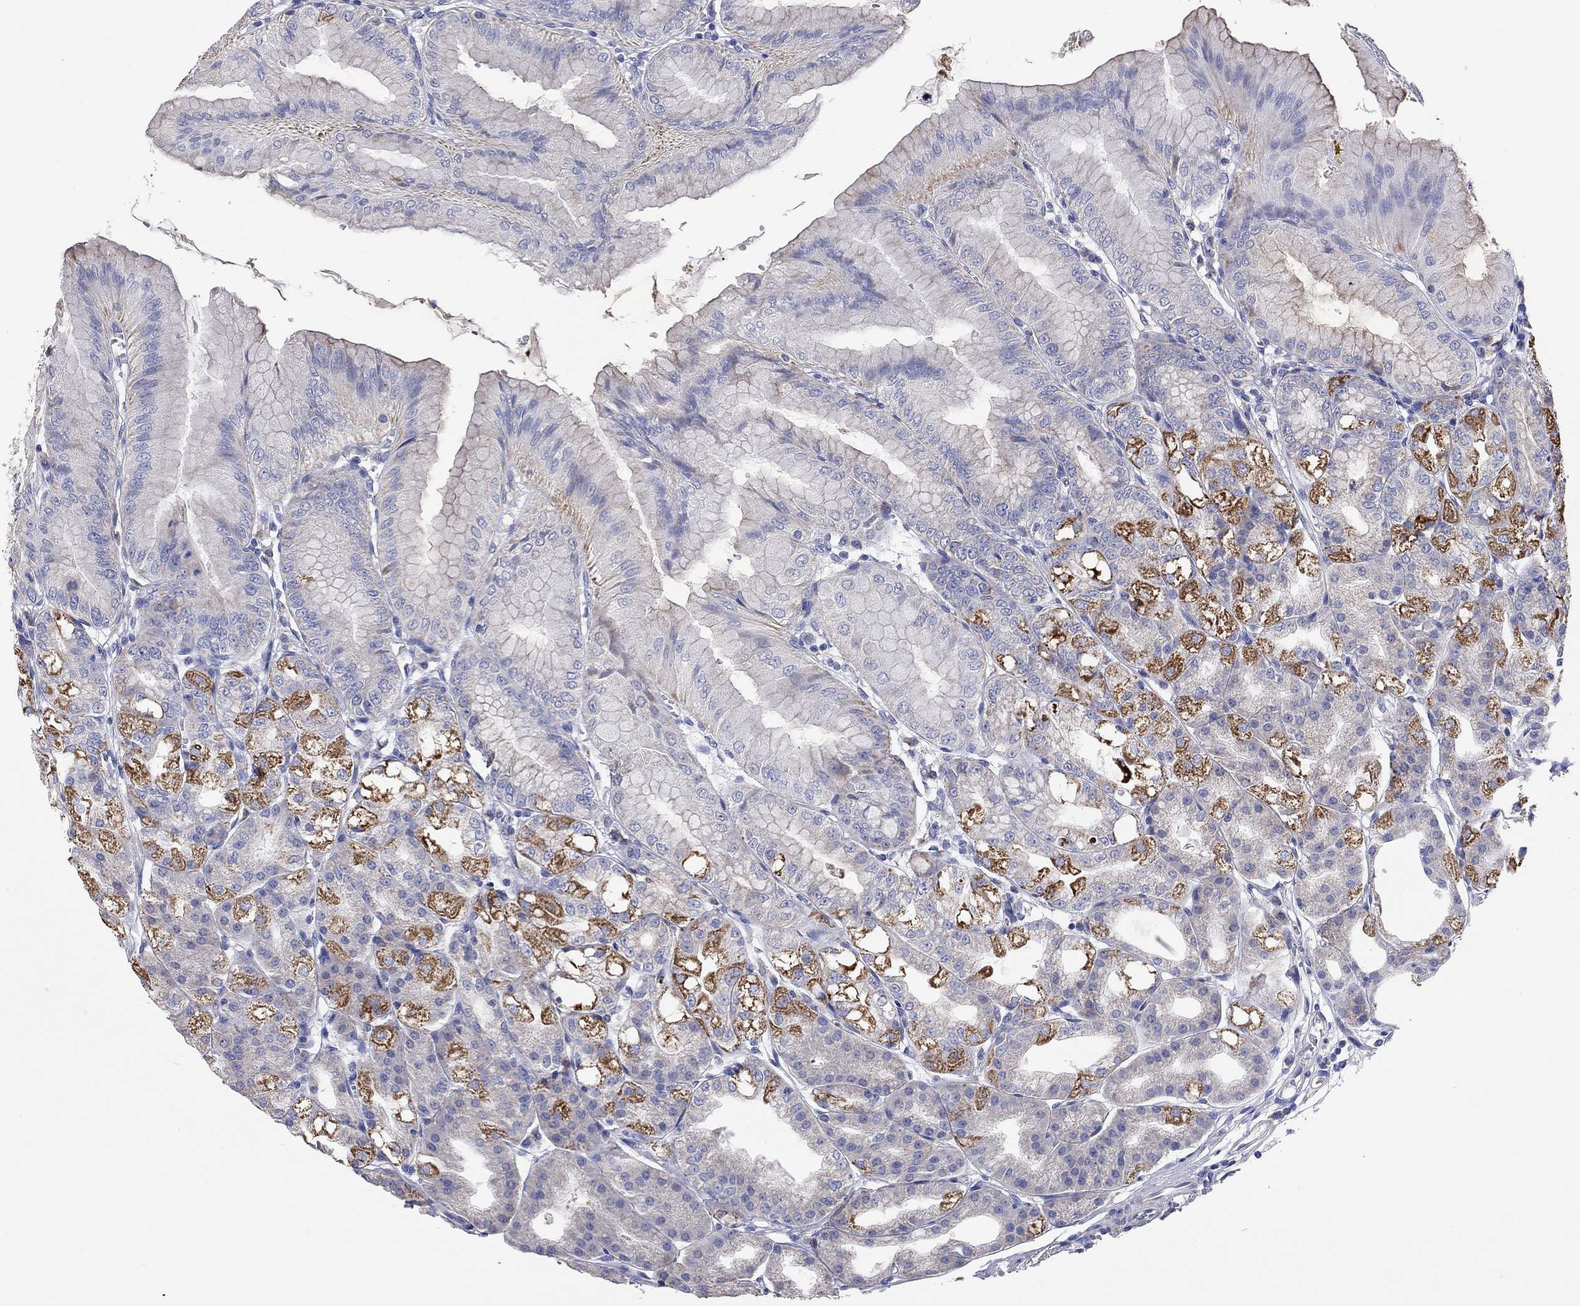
{"staining": {"intensity": "strong", "quantity": "25%-75%", "location": "cytoplasmic/membranous"}, "tissue": "stomach", "cell_type": "Glandular cells", "image_type": "normal", "snomed": [{"axis": "morphology", "description": "Normal tissue, NOS"}, {"axis": "topography", "description": "Stomach"}], "caption": "IHC micrograph of unremarkable stomach: stomach stained using immunohistochemistry (IHC) shows high levels of strong protein expression localized specifically in the cytoplasmic/membranous of glandular cells, appearing as a cytoplasmic/membranous brown color.", "gene": "RCAN1", "patient": {"sex": "male", "age": 71}}